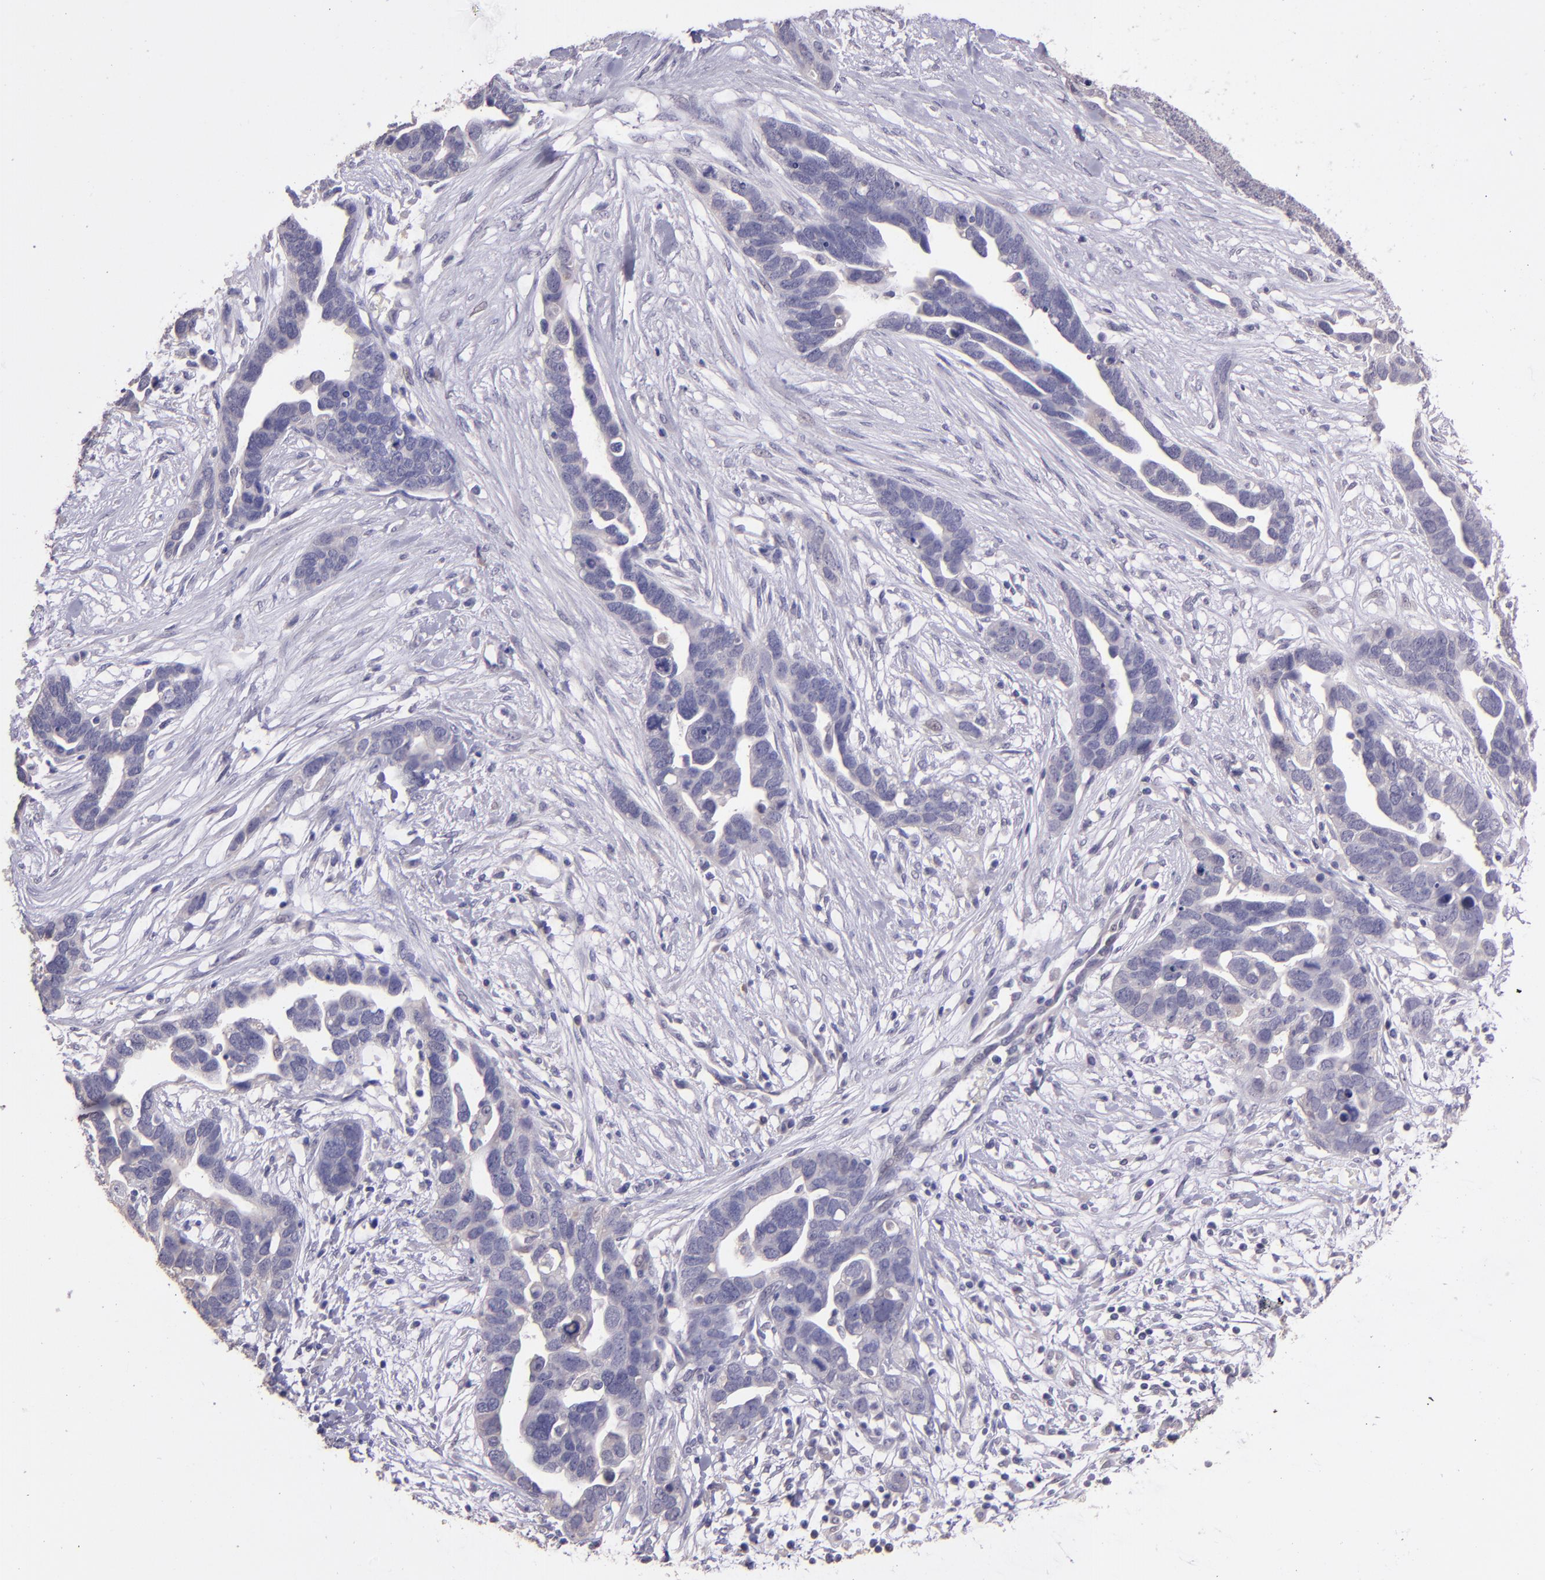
{"staining": {"intensity": "negative", "quantity": "none", "location": "none"}, "tissue": "ovarian cancer", "cell_type": "Tumor cells", "image_type": "cancer", "snomed": [{"axis": "morphology", "description": "Cystadenocarcinoma, serous, NOS"}, {"axis": "topography", "description": "Ovary"}], "caption": "Ovarian cancer was stained to show a protein in brown. There is no significant expression in tumor cells.", "gene": "PAPPA", "patient": {"sex": "female", "age": 54}}